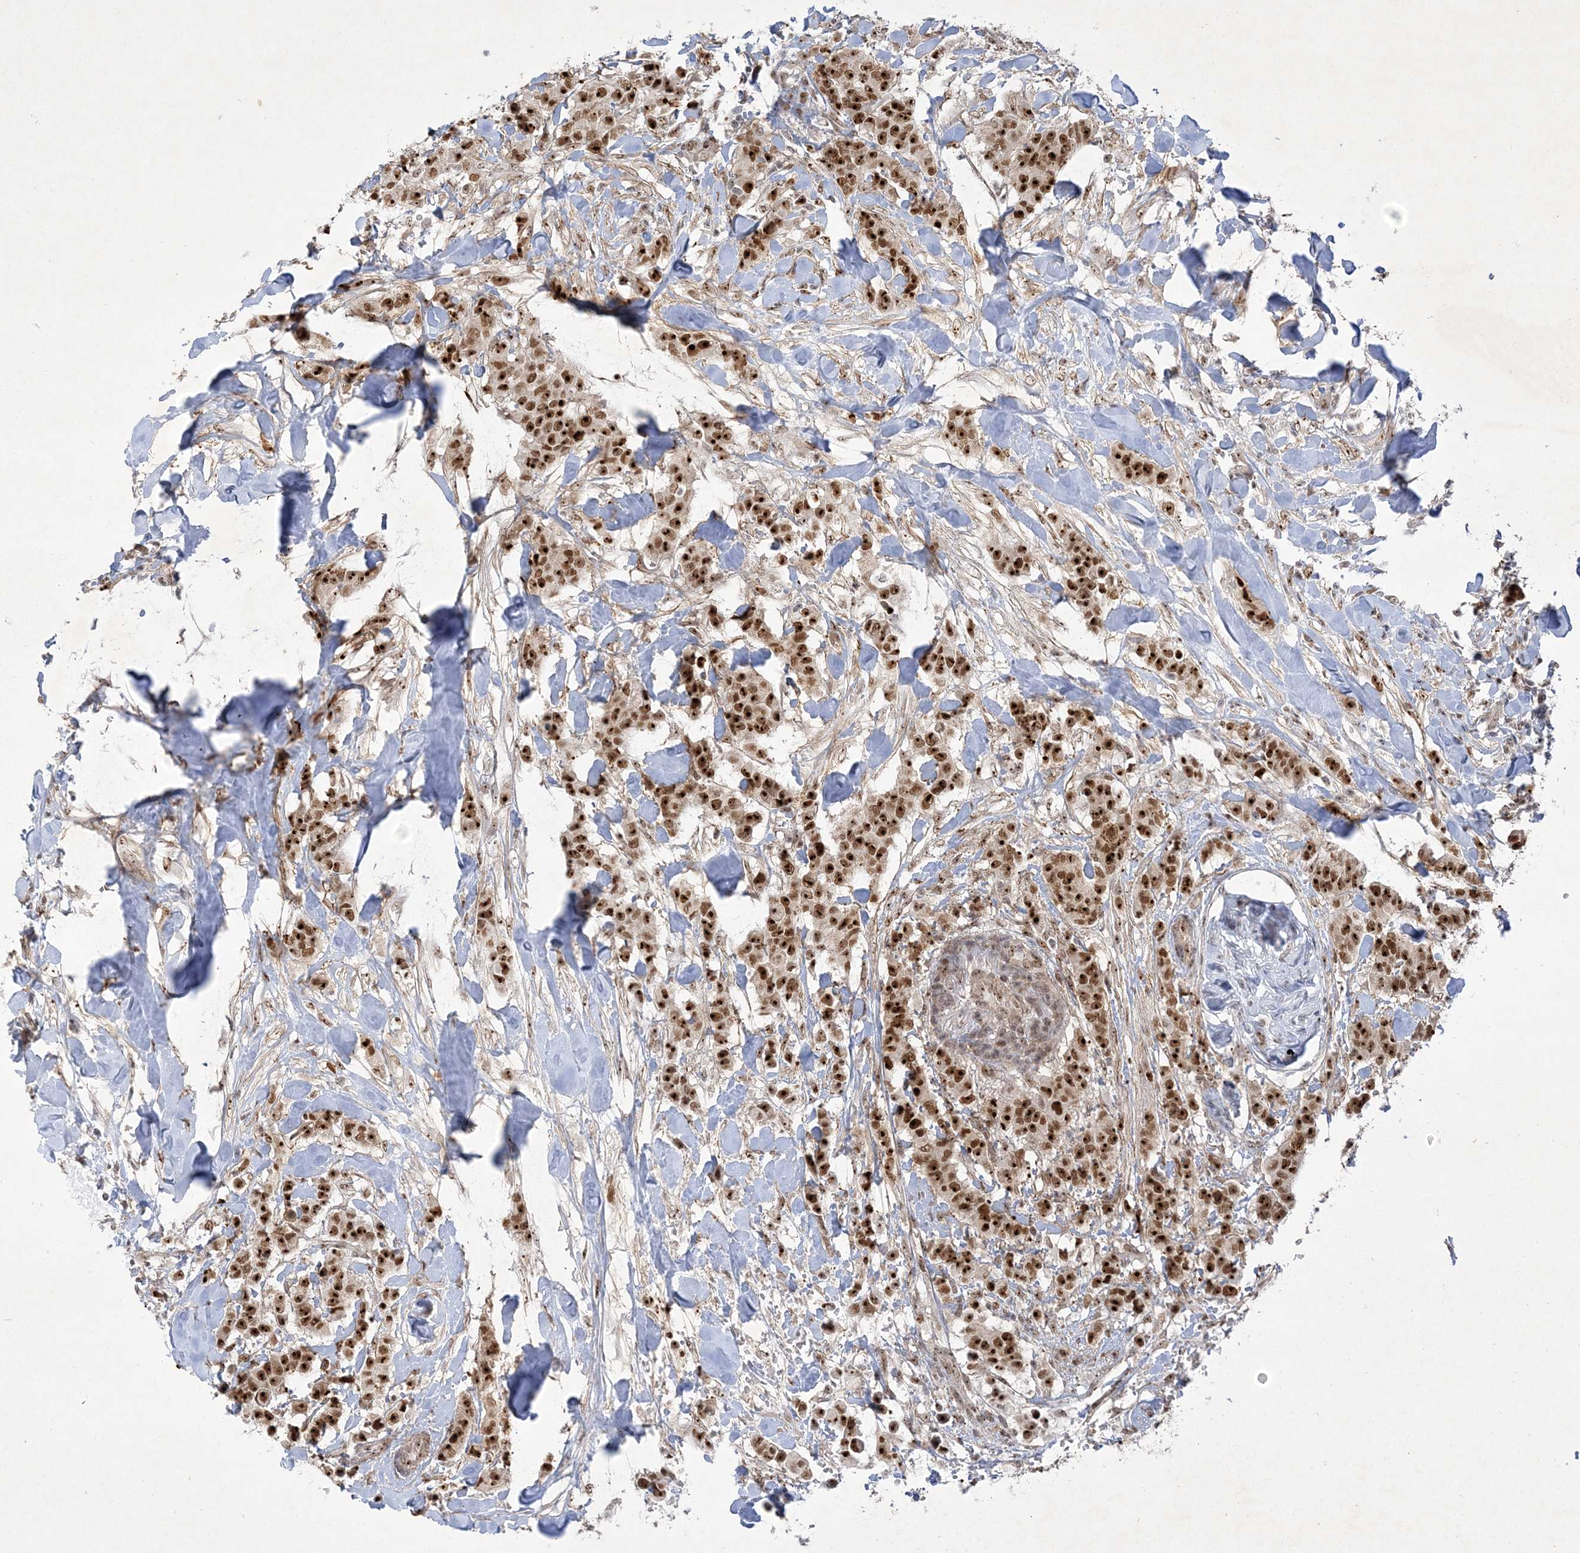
{"staining": {"intensity": "strong", "quantity": ">75%", "location": "nuclear"}, "tissue": "breast cancer", "cell_type": "Tumor cells", "image_type": "cancer", "snomed": [{"axis": "morphology", "description": "Duct carcinoma"}, {"axis": "topography", "description": "Breast"}], "caption": "Protein expression analysis of human intraductal carcinoma (breast) reveals strong nuclear positivity in approximately >75% of tumor cells.", "gene": "NPM3", "patient": {"sex": "female", "age": 40}}